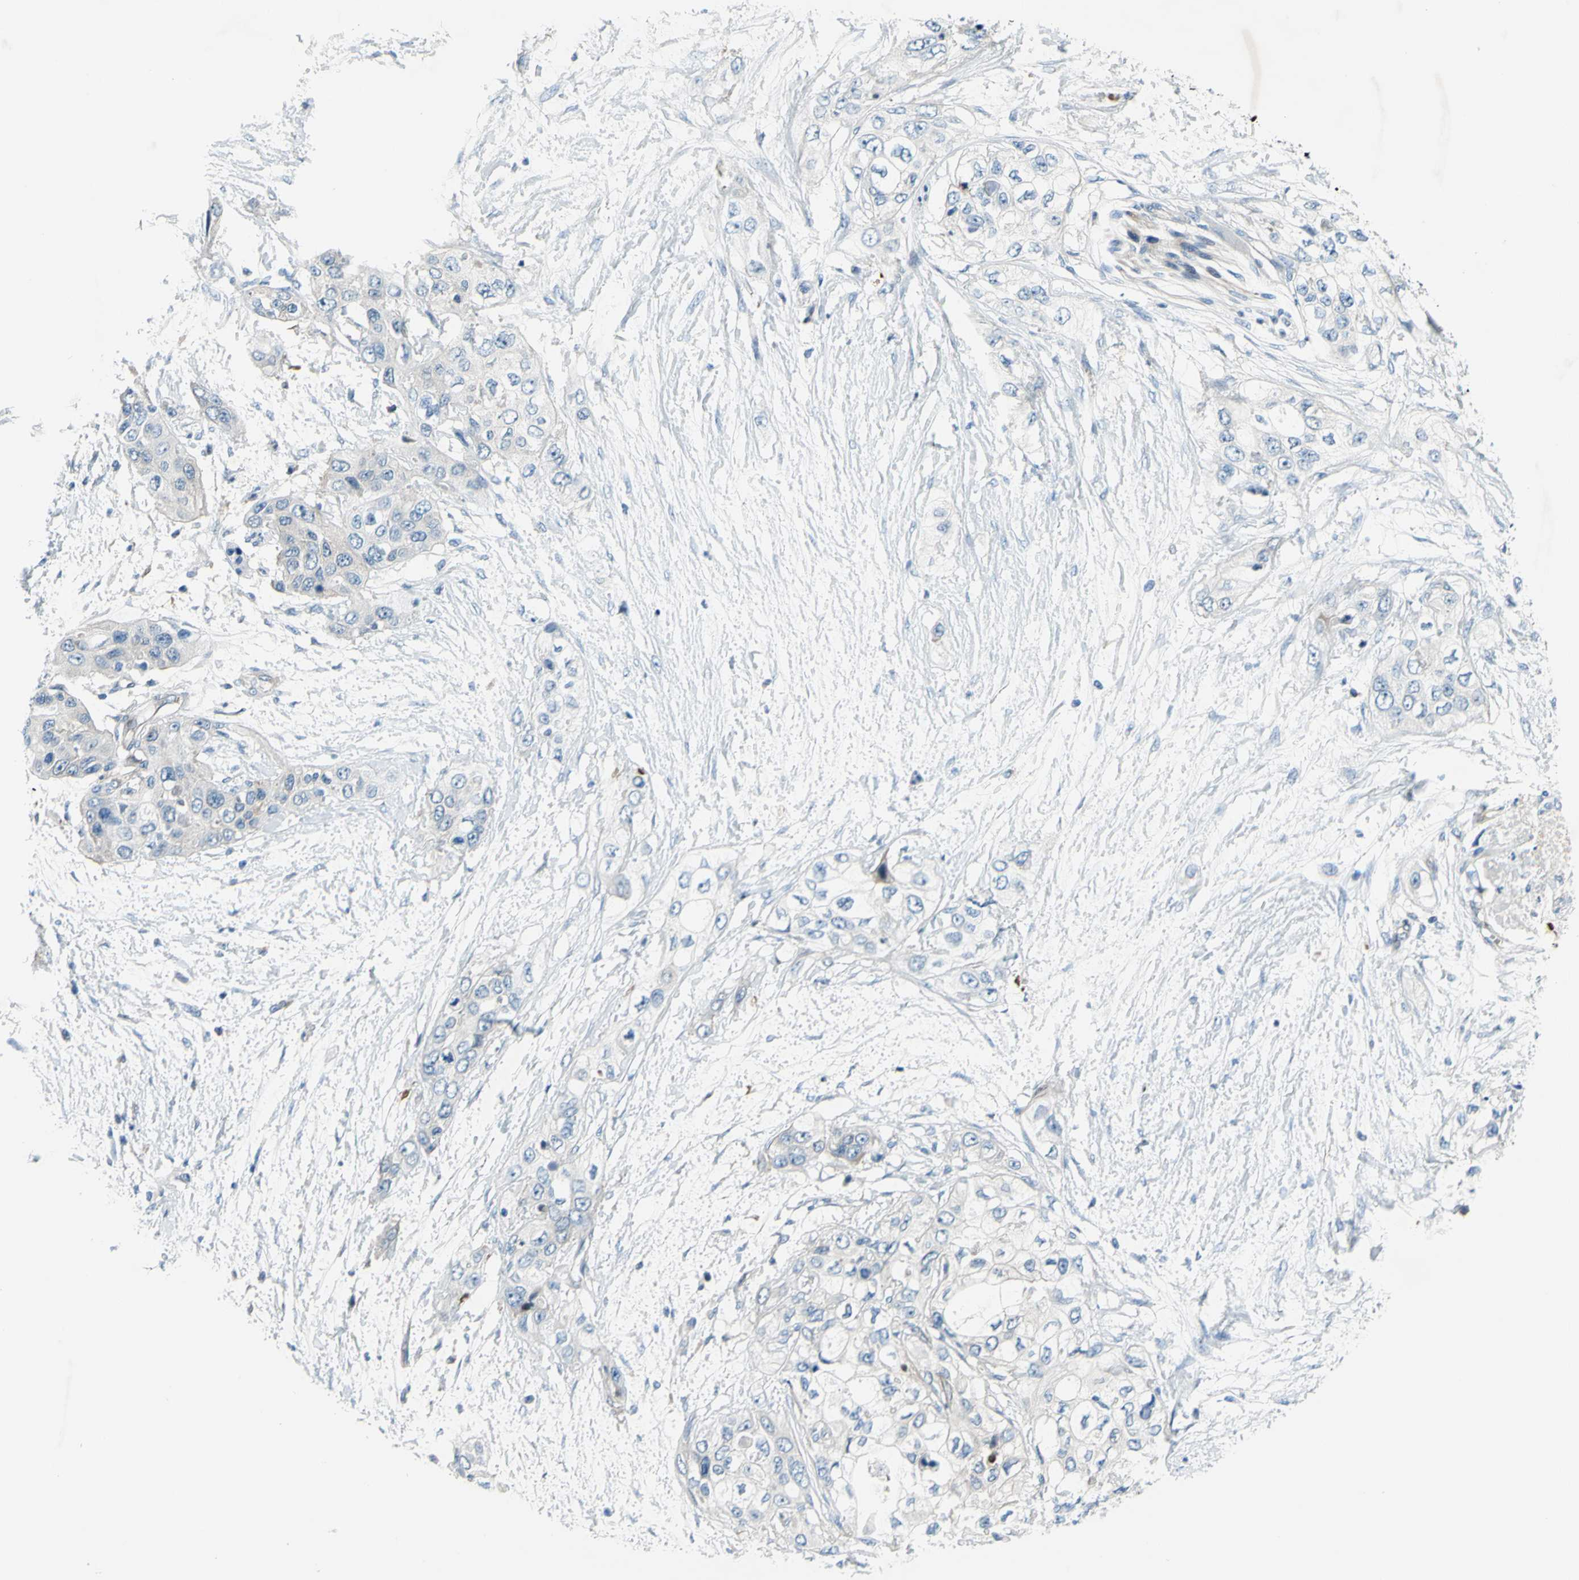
{"staining": {"intensity": "negative", "quantity": "none", "location": "none"}, "tissue": "pancreatic cancer", "cell_type": "Tumor cells", "image_type": "cancer", "snomed": [{"axis": "morphology", "description": "Adenocarcinoma, NOS"}, {"axis": "topography", "description": "Pancreas"}], "caption": "Tumor cells are negative for brown protein staining in pancreatic cancer.", "gene": "PAK2", "patient": {"sex": "female", "age": 70}}